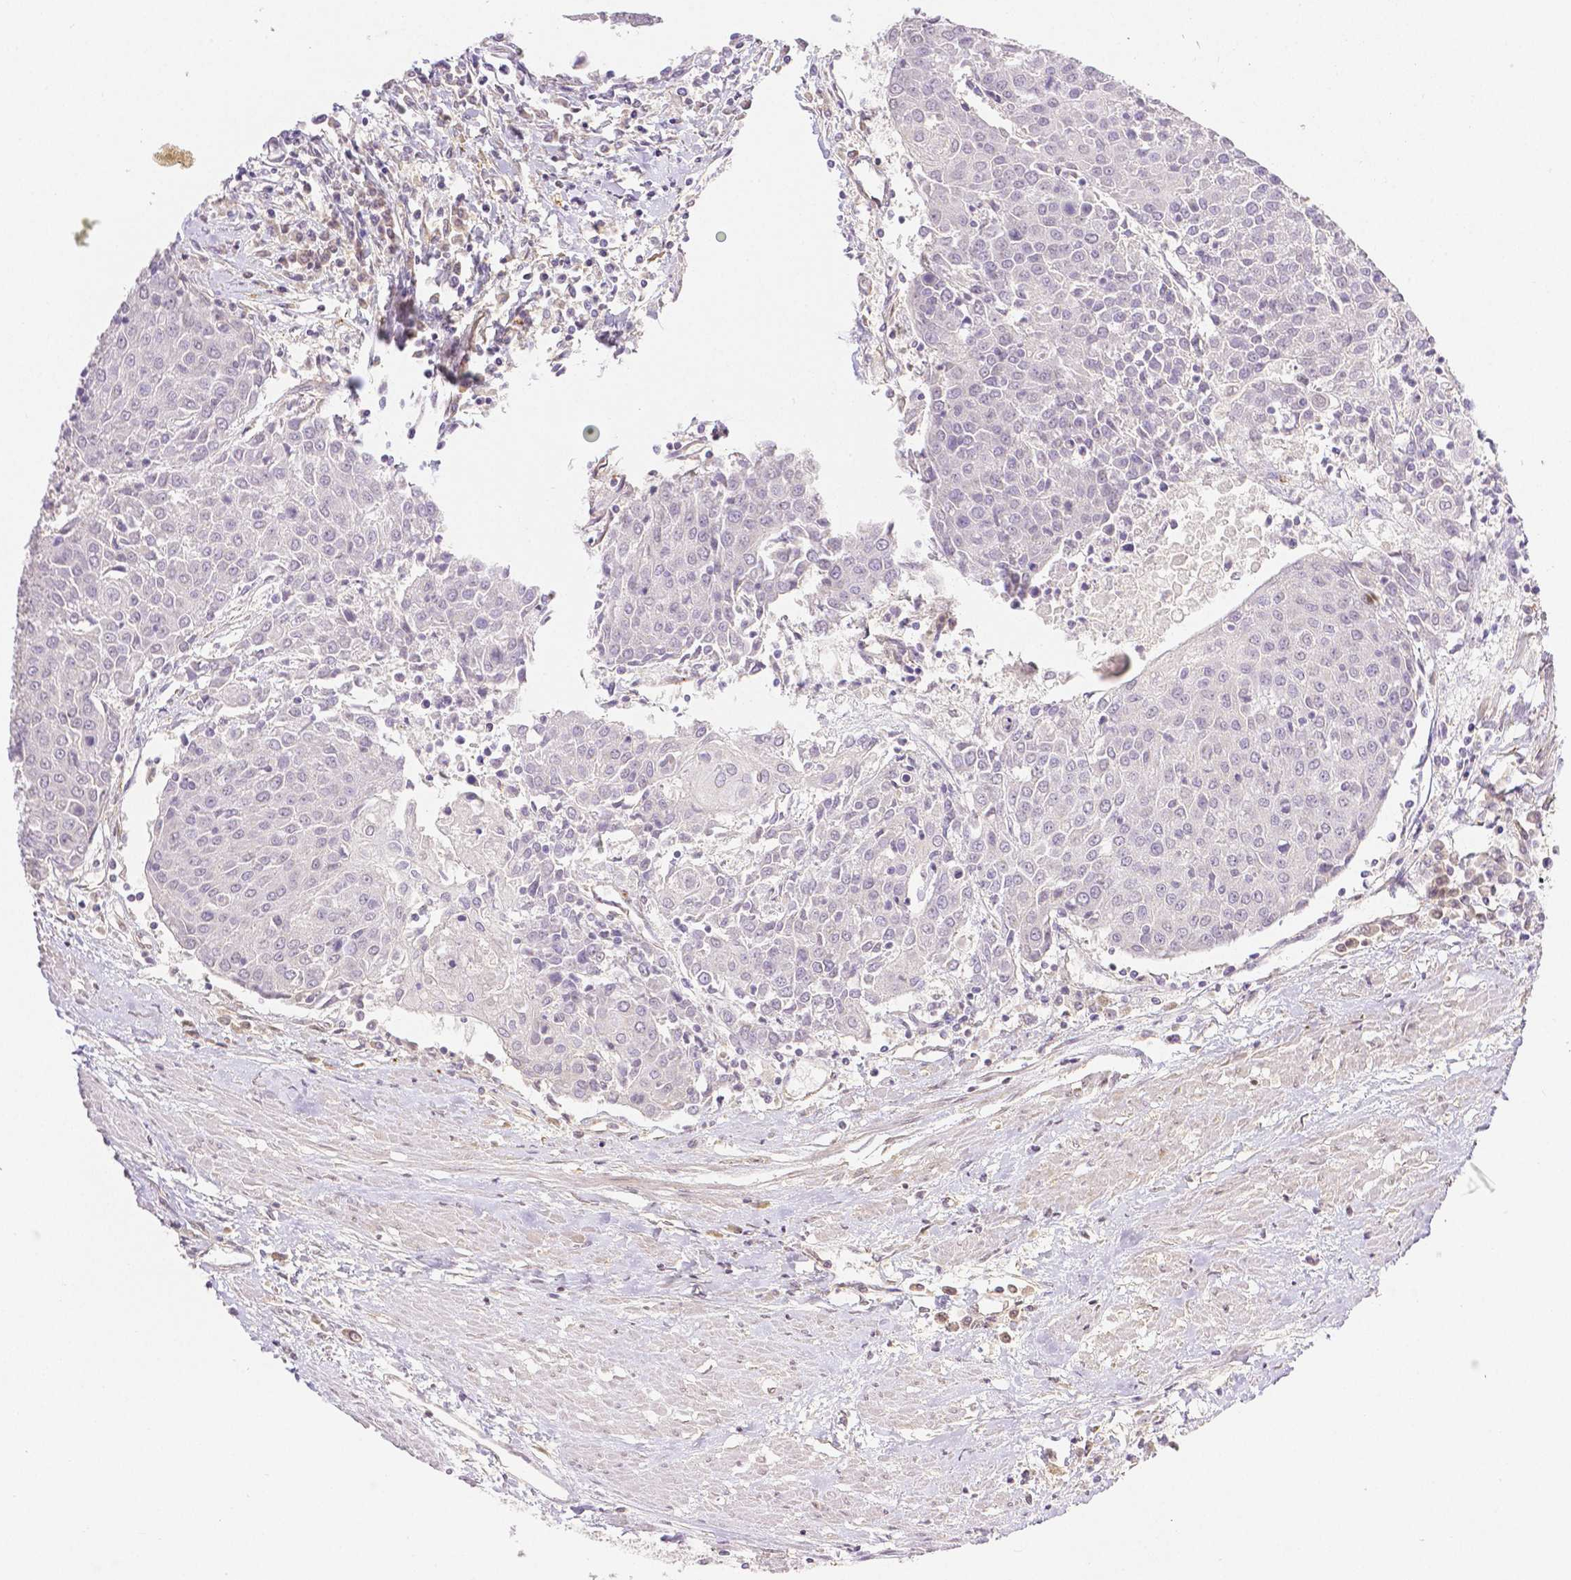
{"staining": {"intensity": "negative", "quantity": "none", "location": "none"}, "tissue": "urothelial cancer", "cell_type": "Tumor cells", "image_type": "cancer", "snomed": [{"axis": "morphology", "description": "Urothelial carcinoma, High grade"}, {"axis": "topography", "description": "Urinary bladder"}], "caption": "Immunohistochemical staining of urothelial carcinoma (high-grade) demonstrates no significant positivity in tumor cells.", "gene": "THY1", "patient": {"sex": "female", "age": 85}}